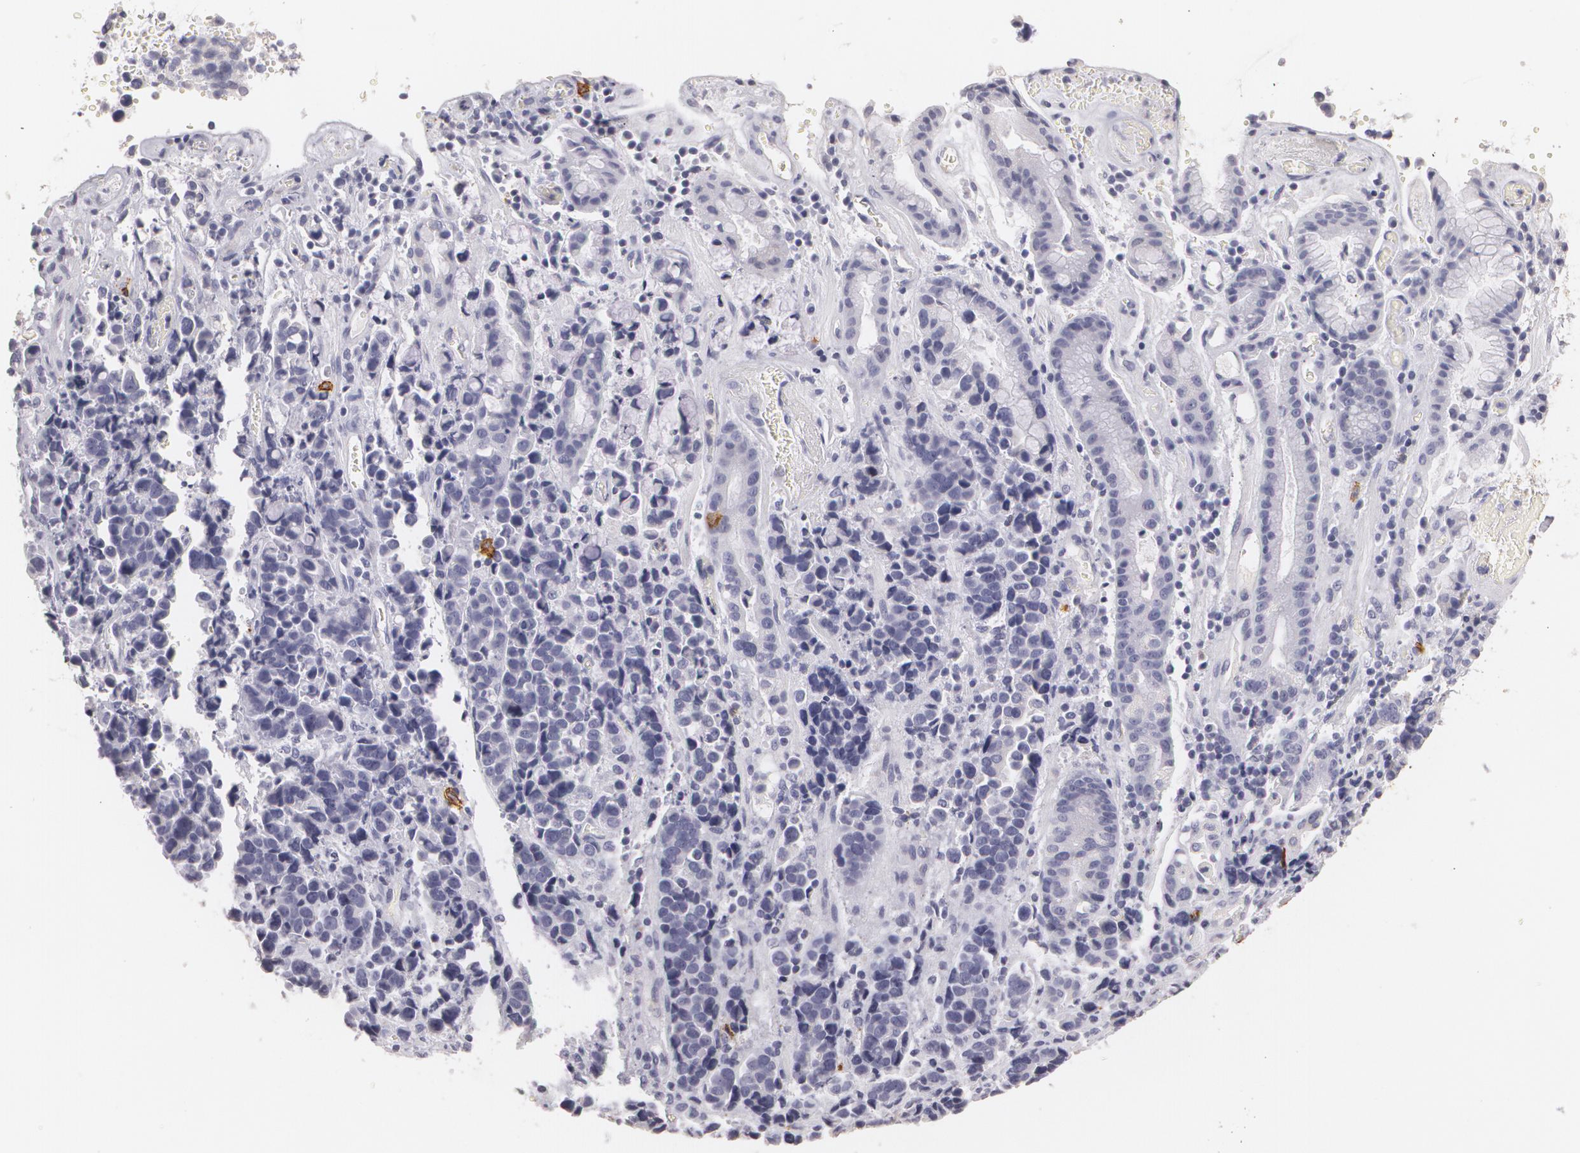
{"staining": {"intensity": "negative", "quantity": "none", "location": "none"}, "tissue": "stomach cancer", "cell_type": "Tumor cells", "image_type": "cancer", "snomed": [{"axis": "morphology", "description": "Adenocarcinoma, NOS"}, {"axis": "topography", "description": "Stomach, upper"}], "caption": "The IHC micrograph has no significant positivity in tumor cells of stomach cancer (adenocarcinoma) tissue.", "gene": "NGFR", "patient": {"sex": "male", "age": 71}}